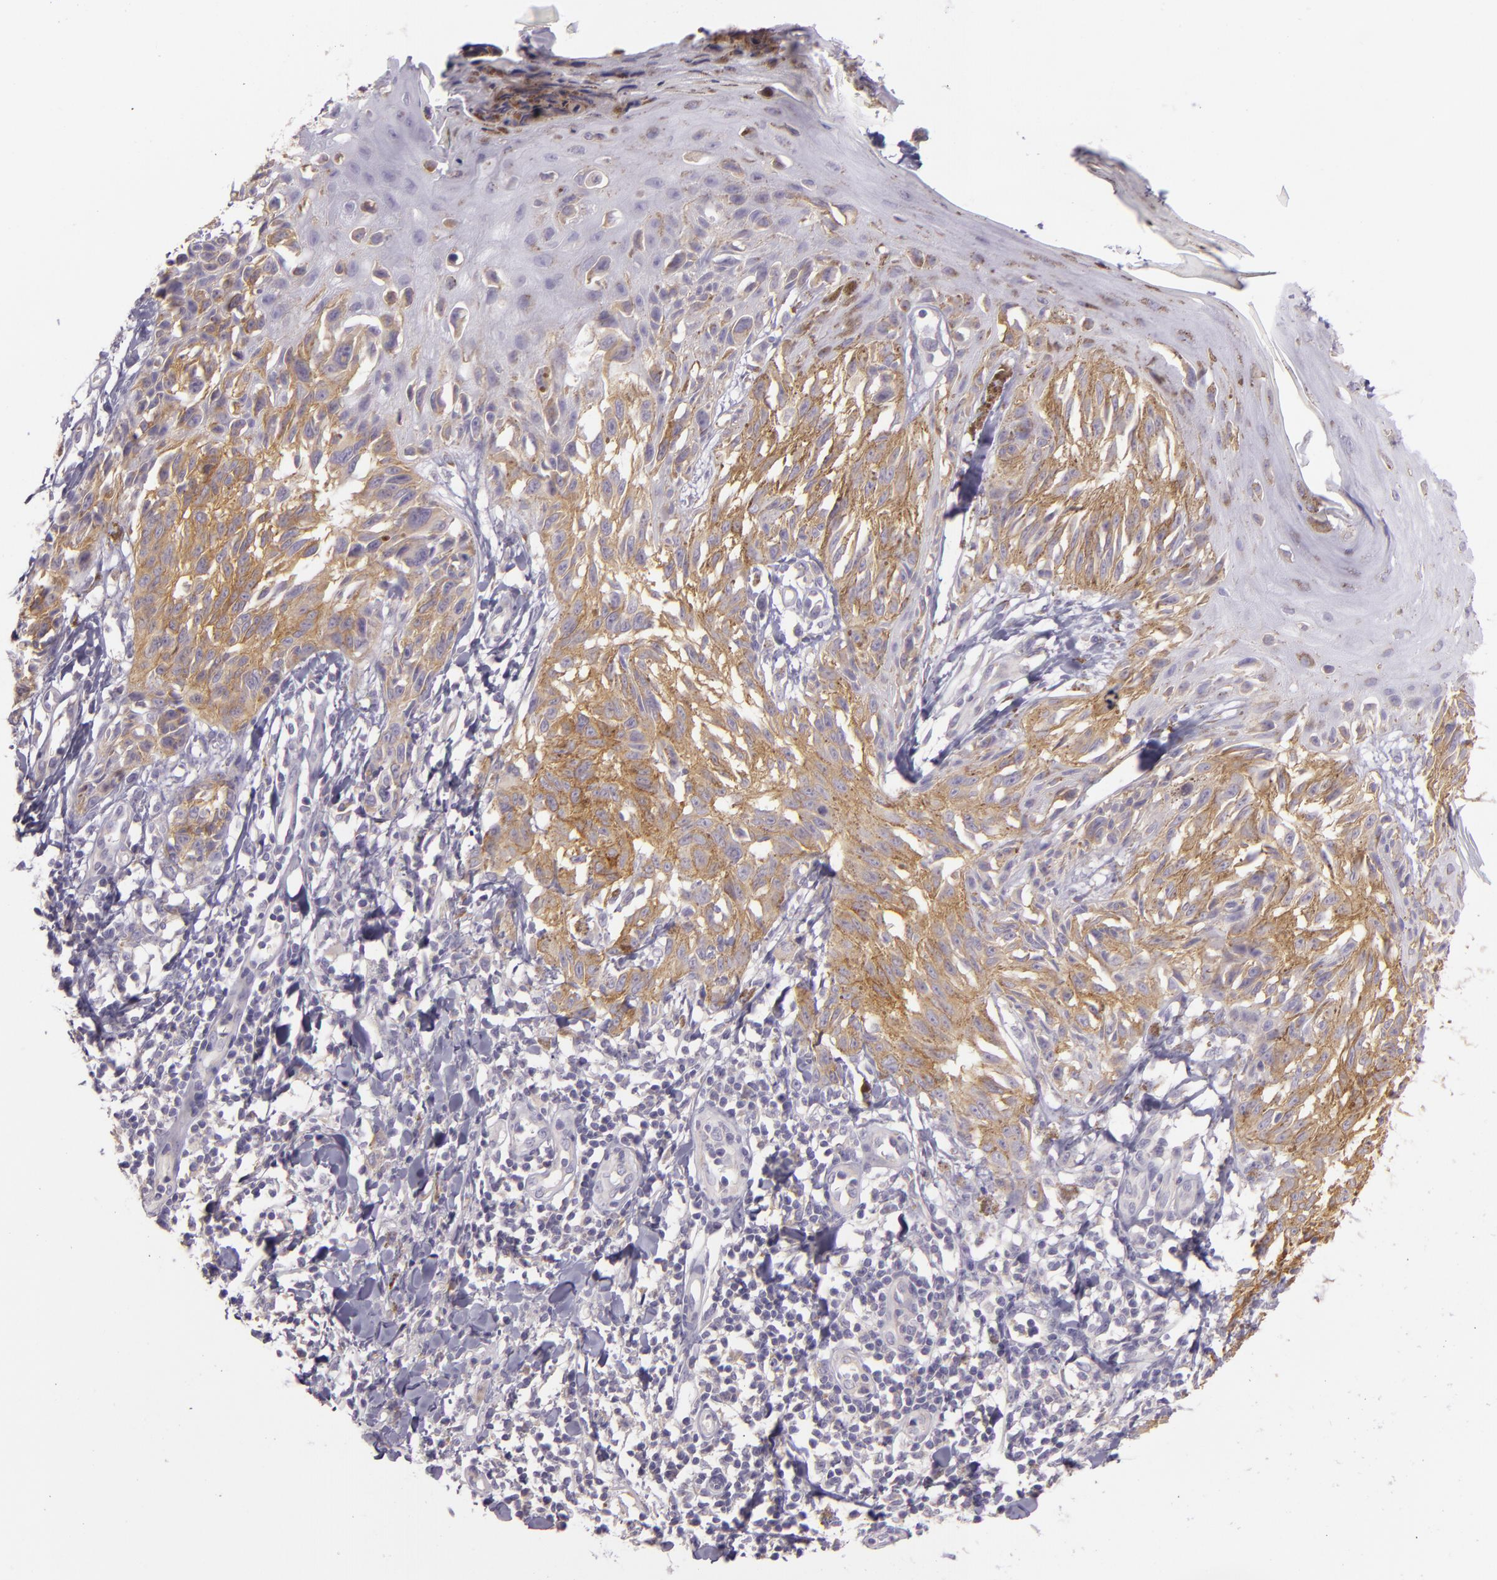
{"staining": {"intensity": "weak", "quantity": ">75%", "location": "cytoplasmic/membranous"}, "tissue": "melanoma", "cell_type": "Tumor cells", "image_type": "cancer", "snomed": [{"axis": "morphology", "description": "Malignant melanoma, NOS"}, {"axis": "topography", "description": "Skin"}], "caption": "DAB immunohistochemical staining of human melanoma demonstrates weak cytoplasmic/membranous protein positivity in approximately >75% of tumor cells.", "gene": "ZC3H7B", "patient": {"sex": "female", "age": 77}}